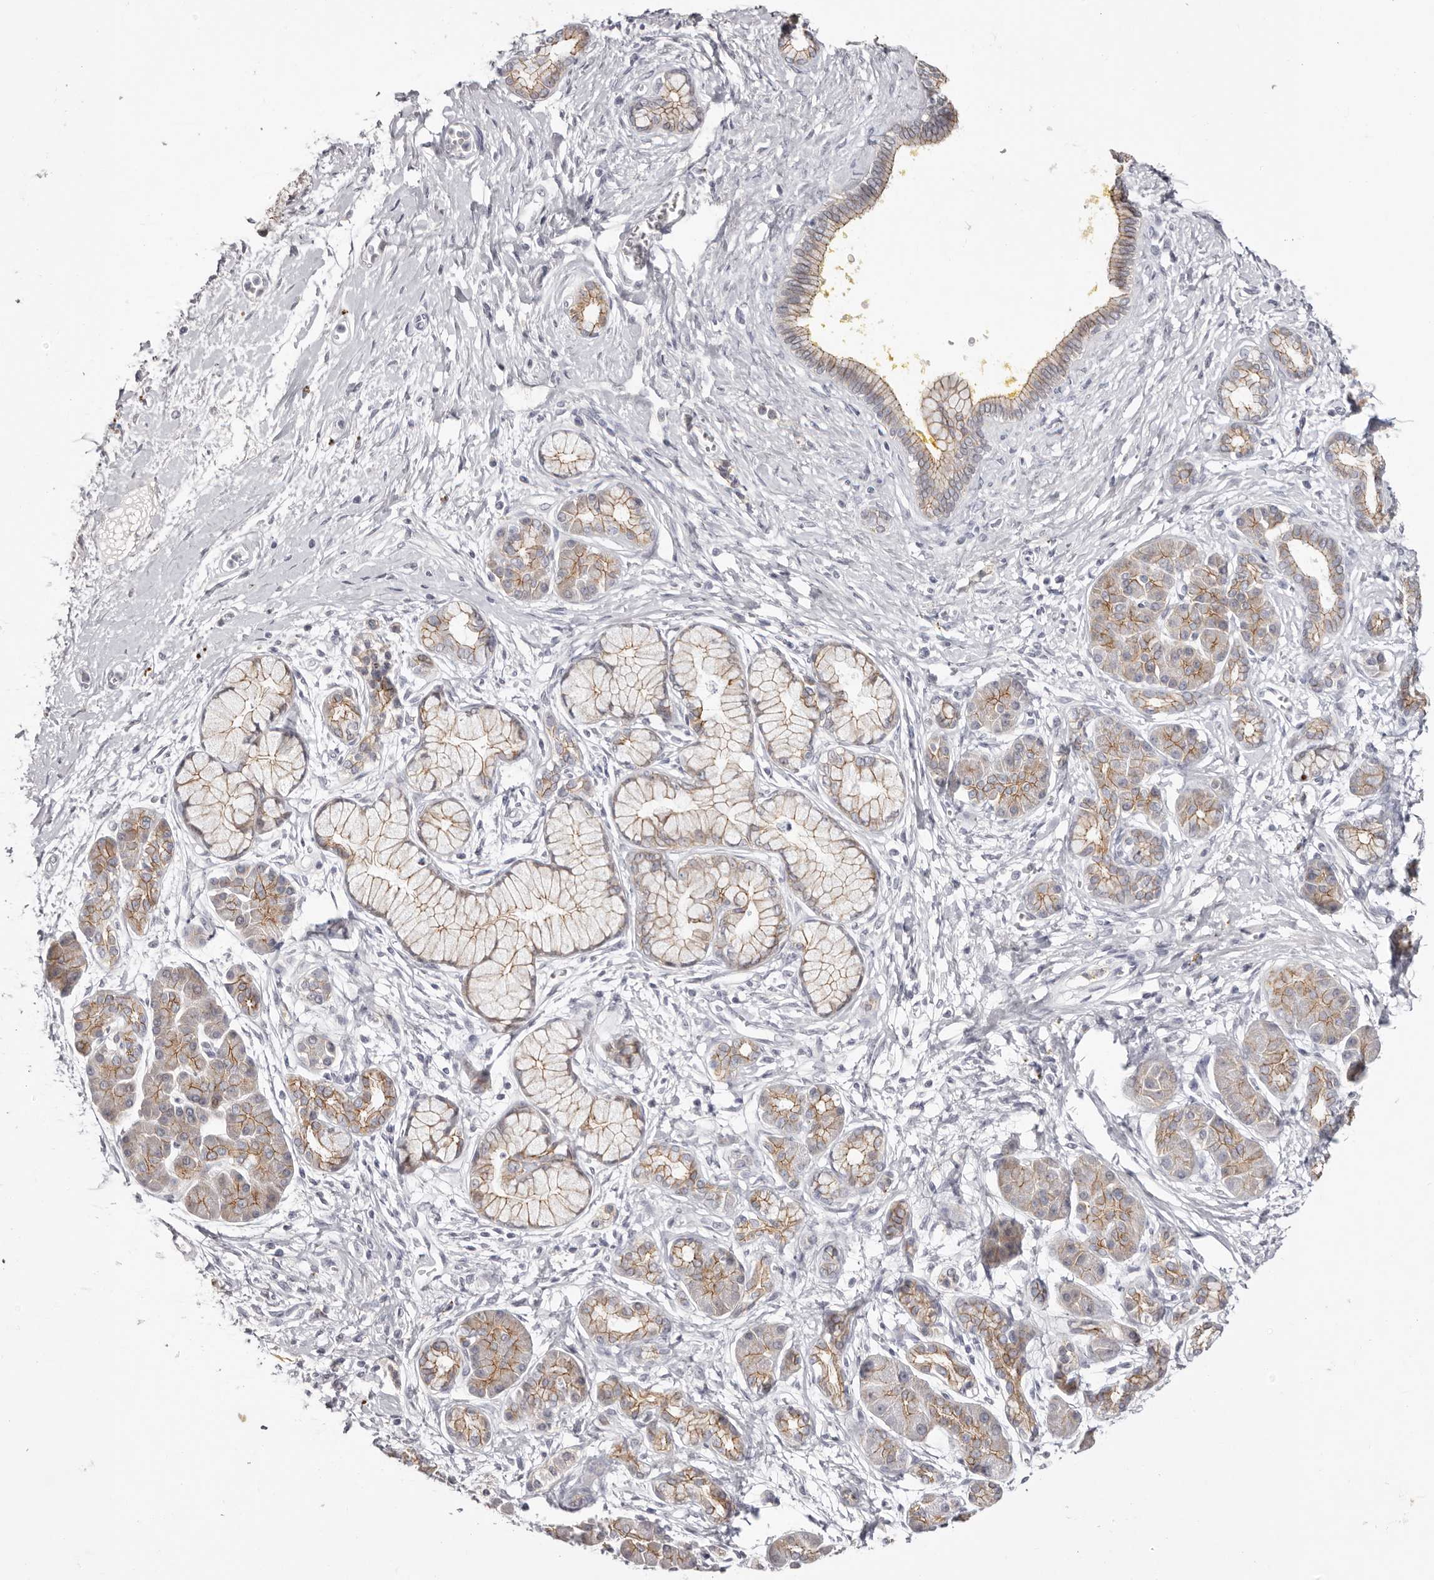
{"staining": {"intensity": "moderate", "quantity": "25%-75%", "location": "cytoplasmic/membranous"}, "tissue": "pancreatic cancer", "cell_type": "Tumor cells", "image_type": "cancer", "snomed": [{"axis": "morphology", "description": "Adenocarcinoma, NOS"}, {"axis": "topography", "description": "Pancreas"}], "caption": "Tumor cells show moderate cytoplasmic/membranous positivity in approximately 25%-75% of cells in pancreatic cancer.", "gene": "PCDHB6", "patient": {"sex": "male", "age": 58}}